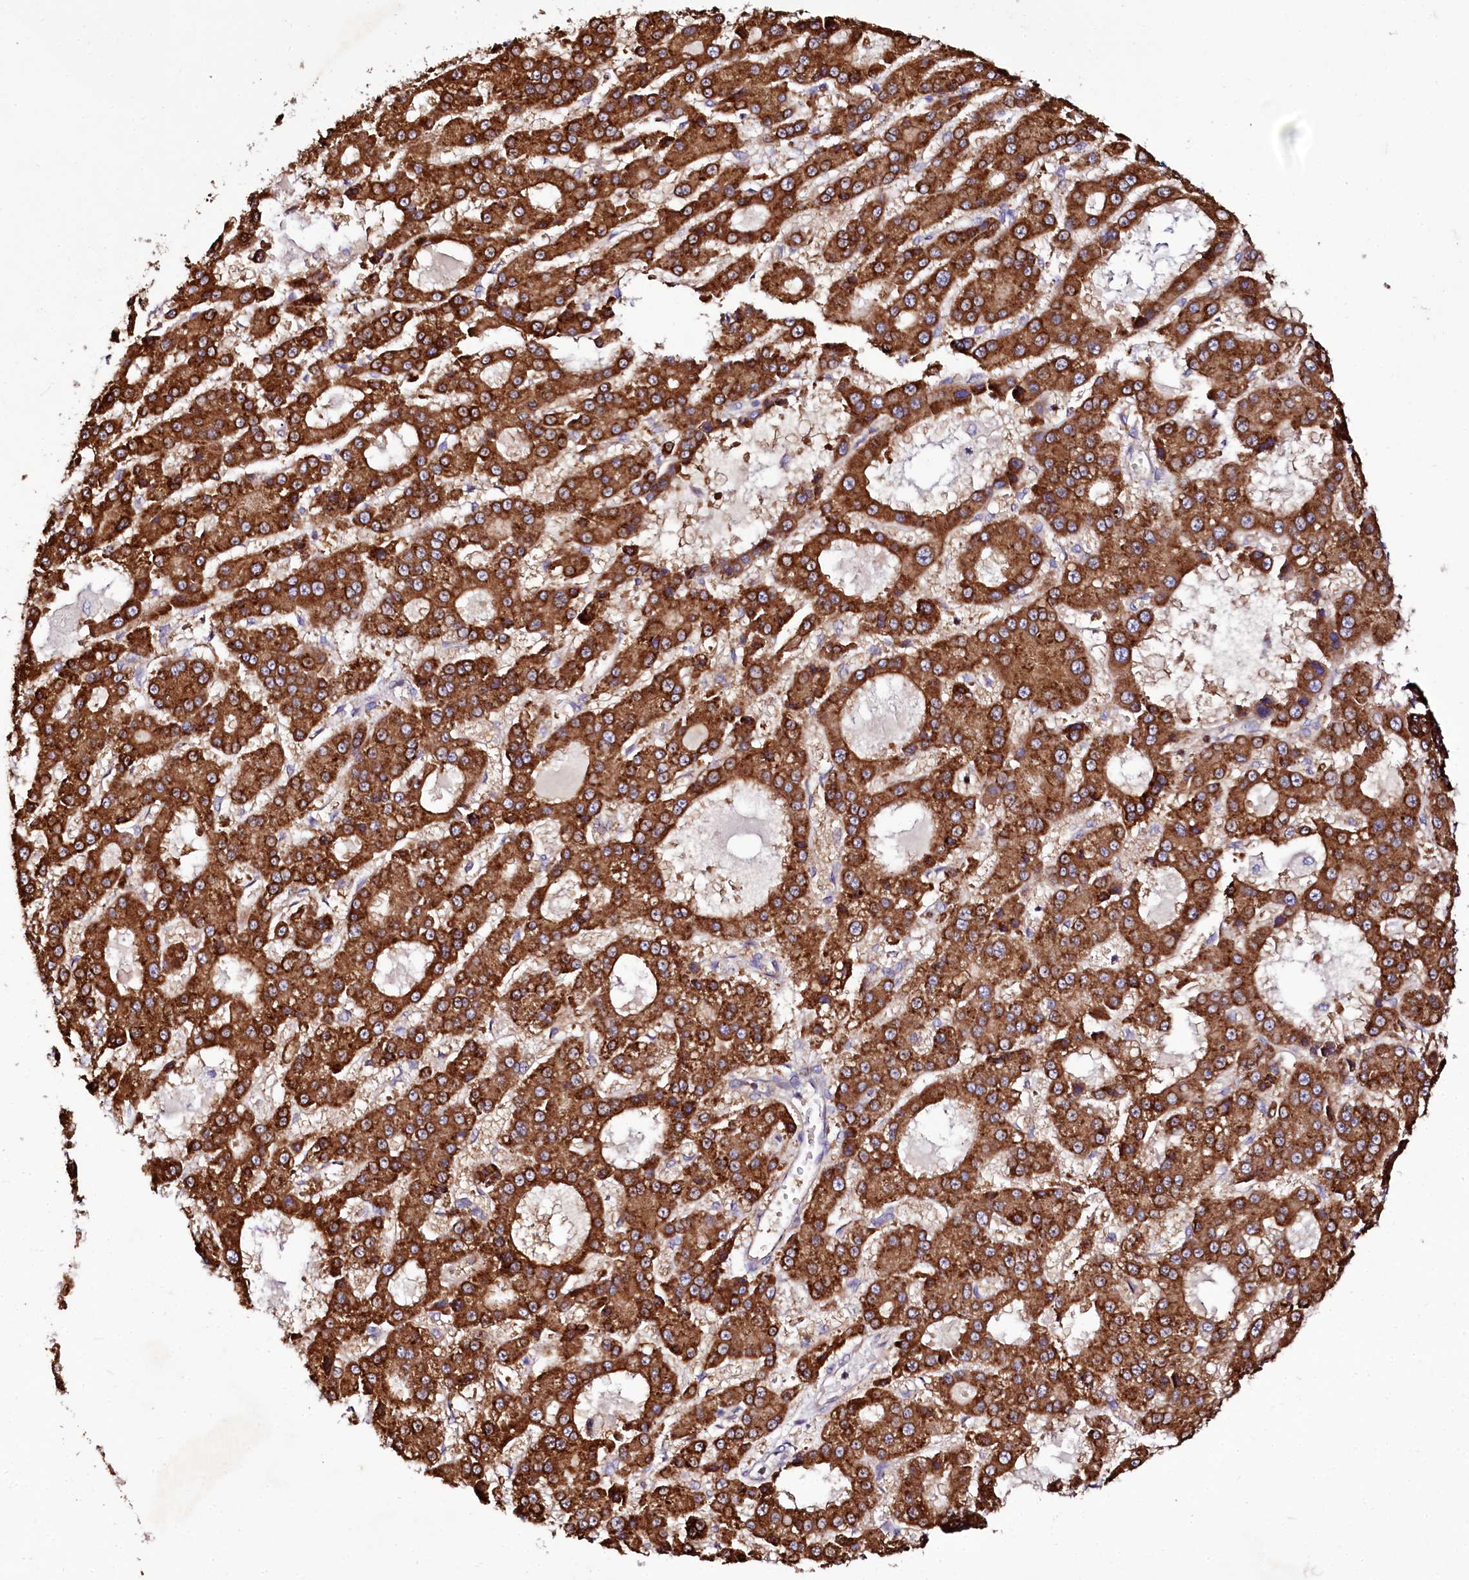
{"staining": {"intensity": "strong", "quantity": ">75%", "location": "cytoplasmic/membranous"}, "tissue": "liver cancer", "cell_type": "Tumor cells", "image_type": "cancer", "snomed": [{"axis": "morphology", "description": "Carcinoma, Hepatocellular, NOS"}, {"axis": "topography", "description": "Liver"}], "caption": "Human liver hepatocellular carcinoma stained for a protein (brown) demonstrates strong cytoplasmic/membranous positive positivity in approximately >75% of tumor cells.", "gene": "ZC3H12C", "patient": {"sex": "male", "age": 70}}